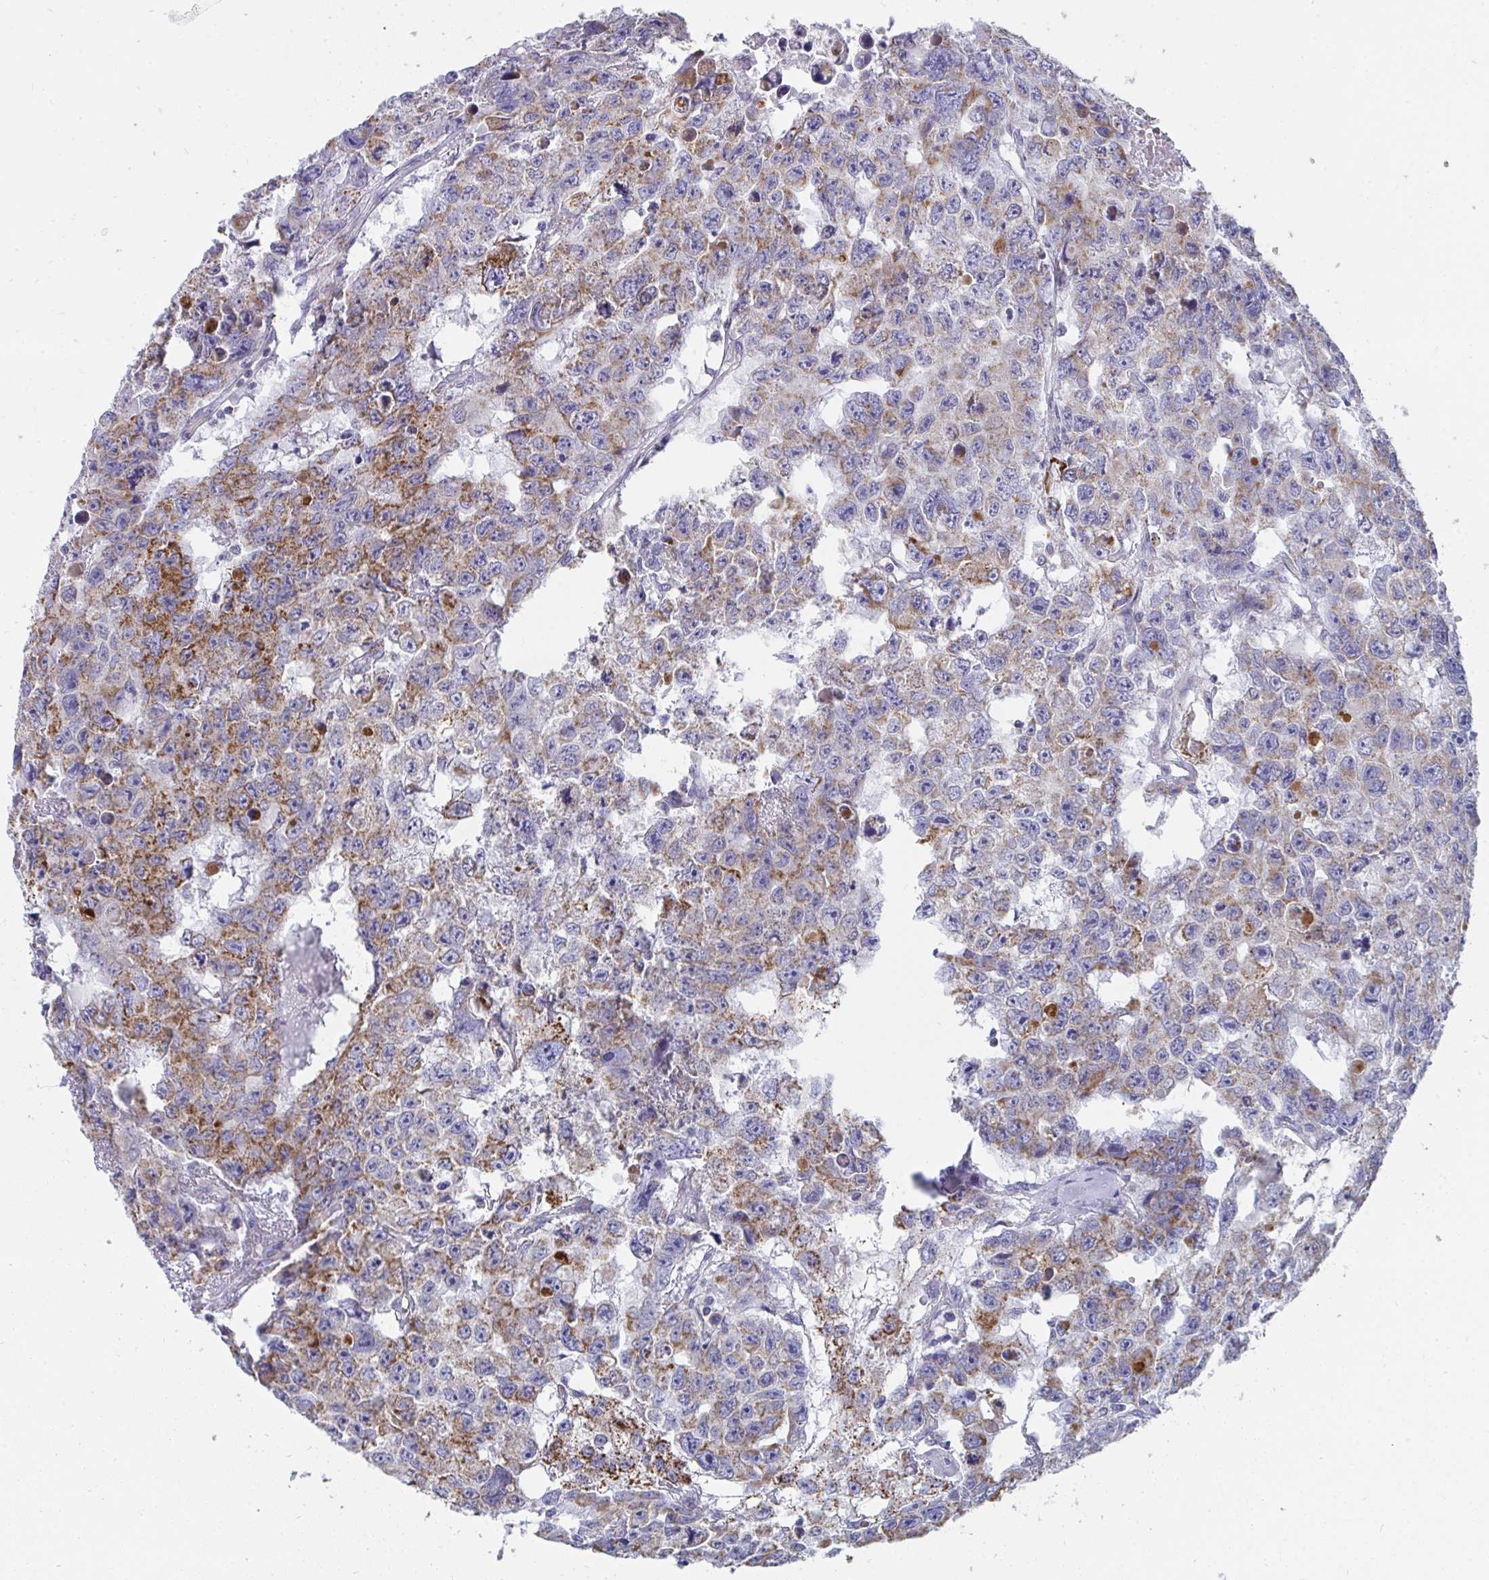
{"staining": {"intensity": "moderate", "quantity": "25%-75%", "location": "cytoplasmic/membranous"}, "tissue": "testis cancer", "cell_type": "Tumor cells", "image_type": "cancer", "snomed": [{"axis": "morphology", "description": "Seminoma, NOS"}, {"axis": "topography", "description": "Testis"}], "caption": "A photomicrograph of testis cancer stained for a protein reveals moderate cytoplasmic/membranous brown staining in tumor cells. (brown staining indicates protein expression, while blue staining denotes nuclei).", "gene": "AIFM1", "patient": {"sex": "male", "age": 26}}